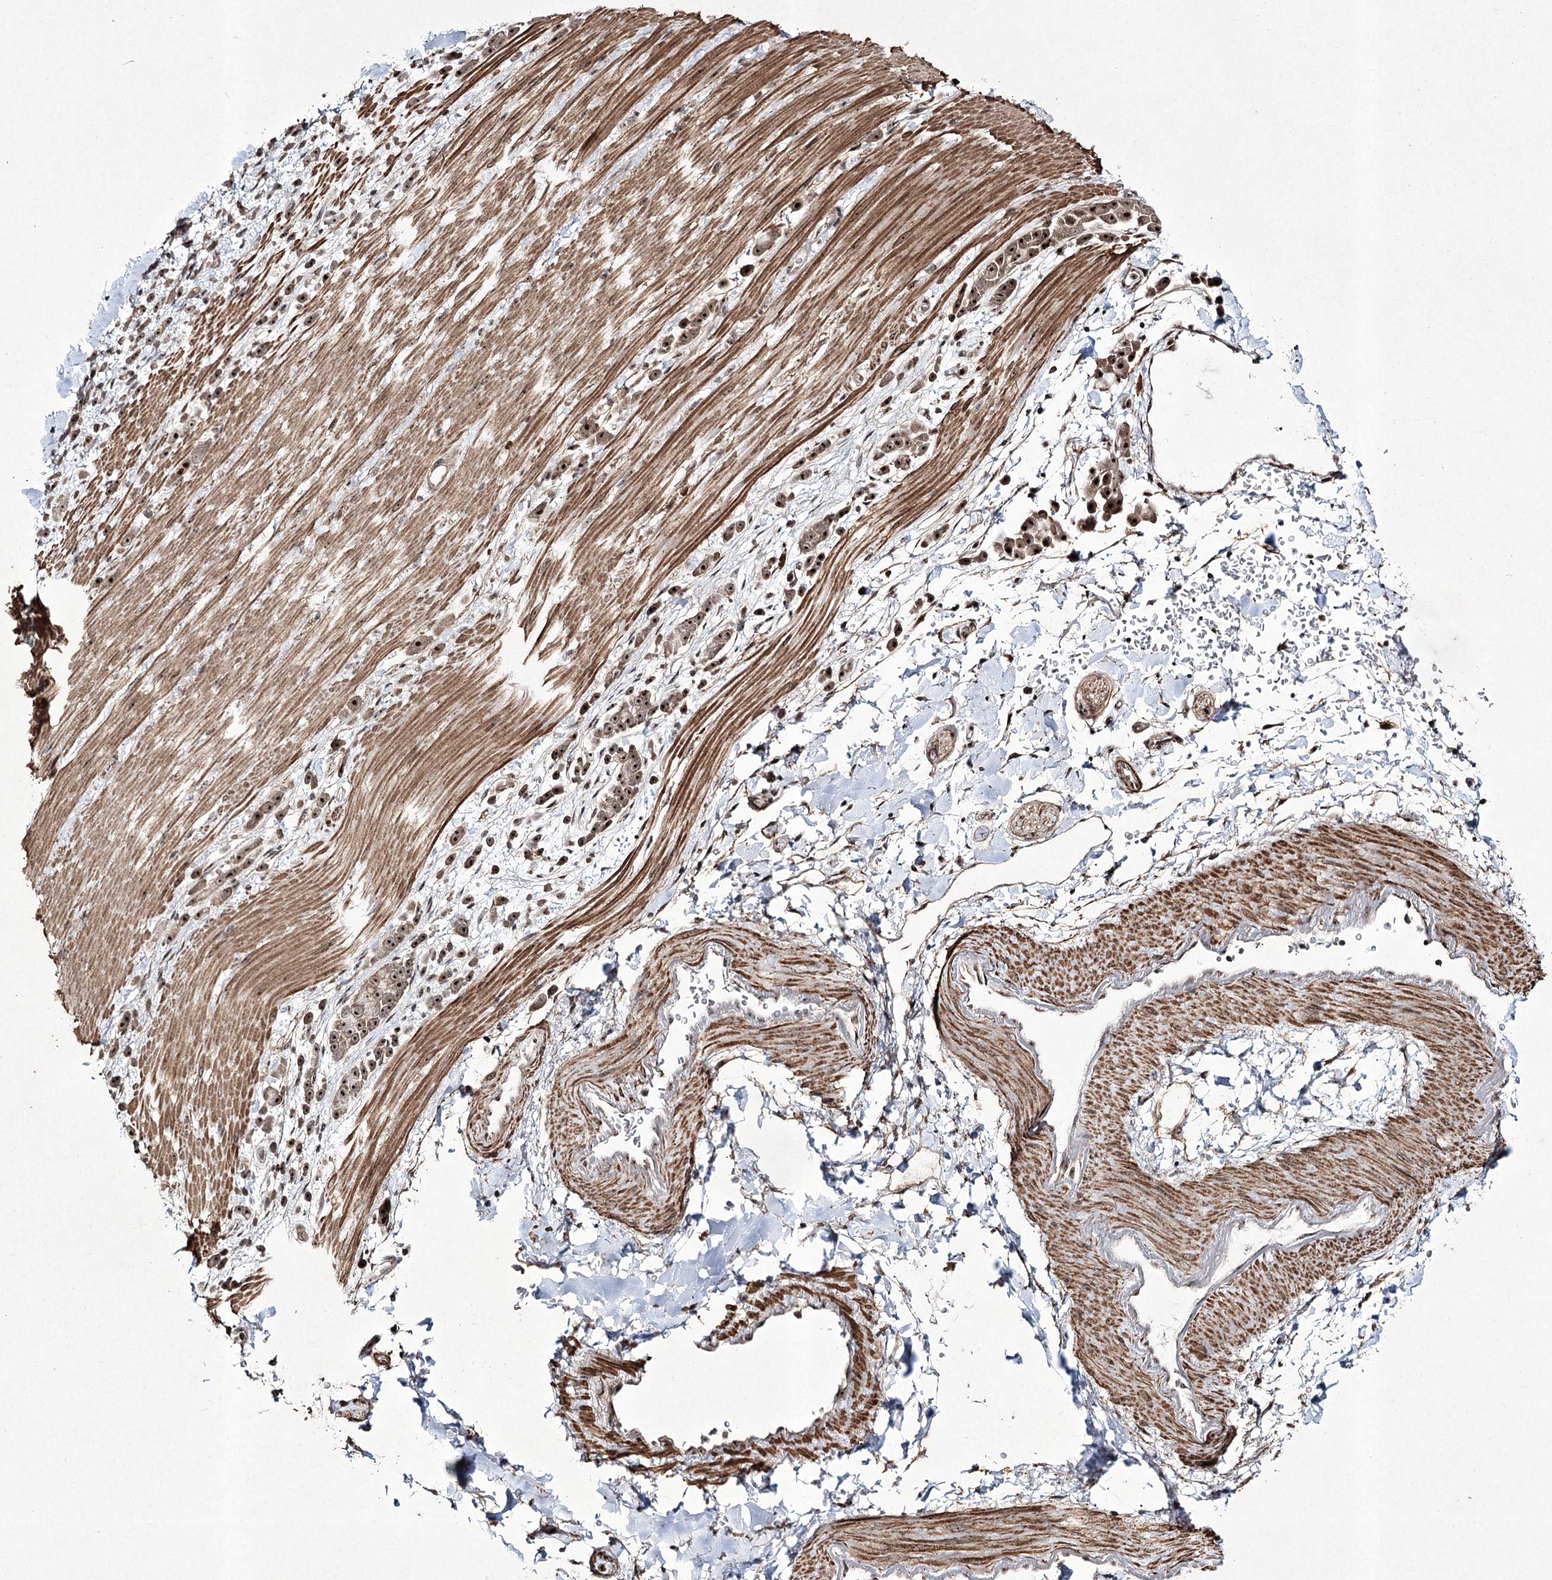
{"staining": {"intensity": "moderate", "quantity": ">75%", "location": "nuclear"}, "tissue": "pancreatic cancer", "cell_type": "Tumor cells", "image_type": "cancer", "snomed": [{"axis": "morphology", "description": "Normal tissue, NOS"}, {"axis": "morphology", "description": "Adenocarcinoma, NOS"}, {"axis": "topography", "description": "Pancreas"}], "caption": "Protein staining by immunohistochemistry demonstrates moderate nuclear positivity in about >75% of tumor cells in adenocarcinoma (pancreatic).", "gene": "CCDC59", "patient": {"sex": "female", "age": 64}}